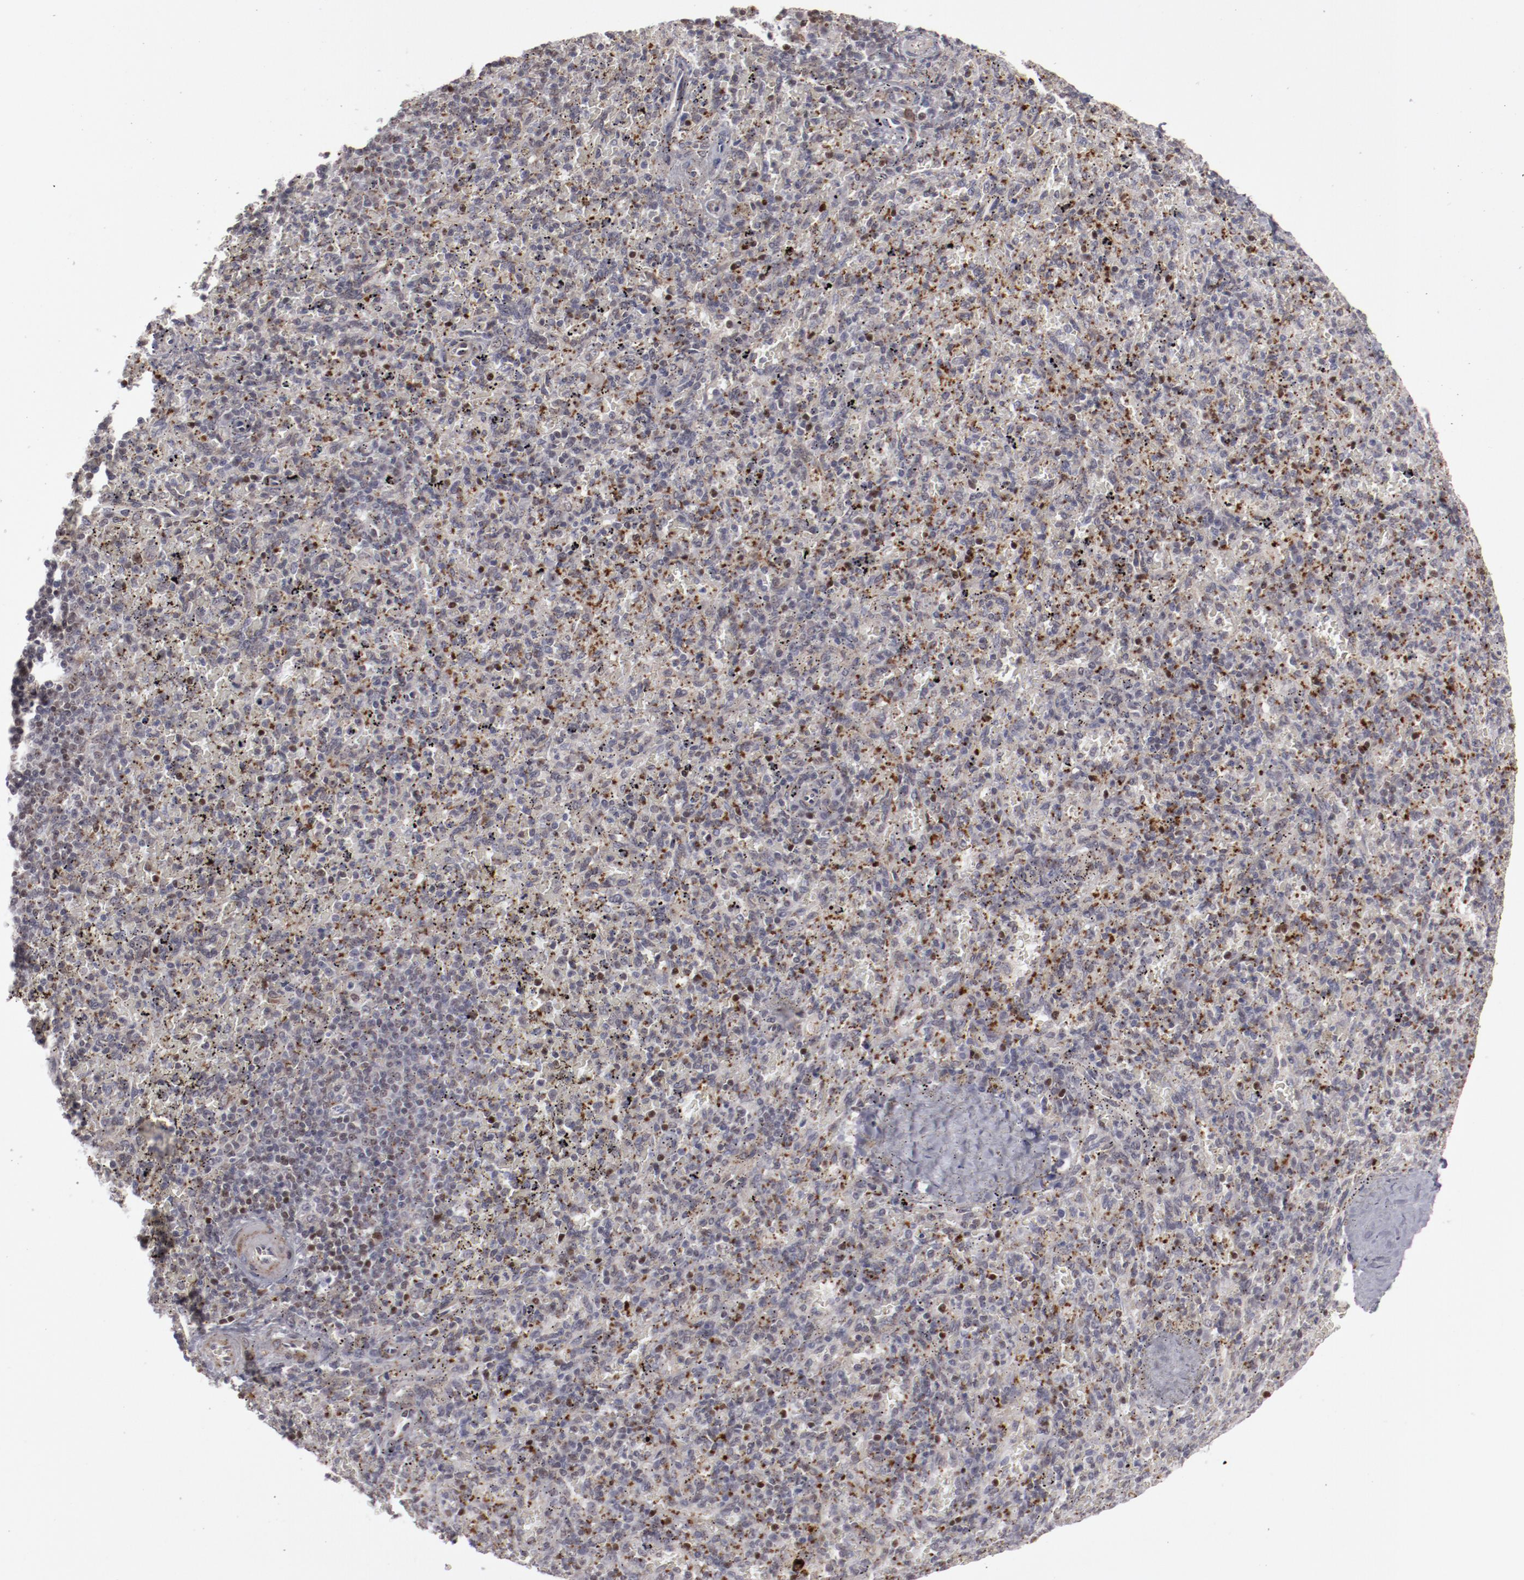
{"staining": {"intensity": "moderate", "quantity": "<25%", "location": "cytoplasmic/membranous,nuclear"}, "tissue": "spleen", "cell_type": "Cells in red pulp", "image_type": "normal", "snomed": [{"axis": "morphology", "description": "Normal tissue, NOS"}, {"axis": "topography", "description": "Spleen"}], "caption": "Immunohistochemistry (IHC) staining of normal spleen, which demonstrates low levels of moderate cytoplasmic/membranous,nuclear expression in about <25% of cells in red pulp indicating moderate cytoplasmic/membranous,nuclear protein staining. The staining was performed using DAB (brown) for protein detection and nuclei were counterstained in hematoxylin (blue).", "gene": "LEF1", "patient": {"sex": "female", "age": 43}}